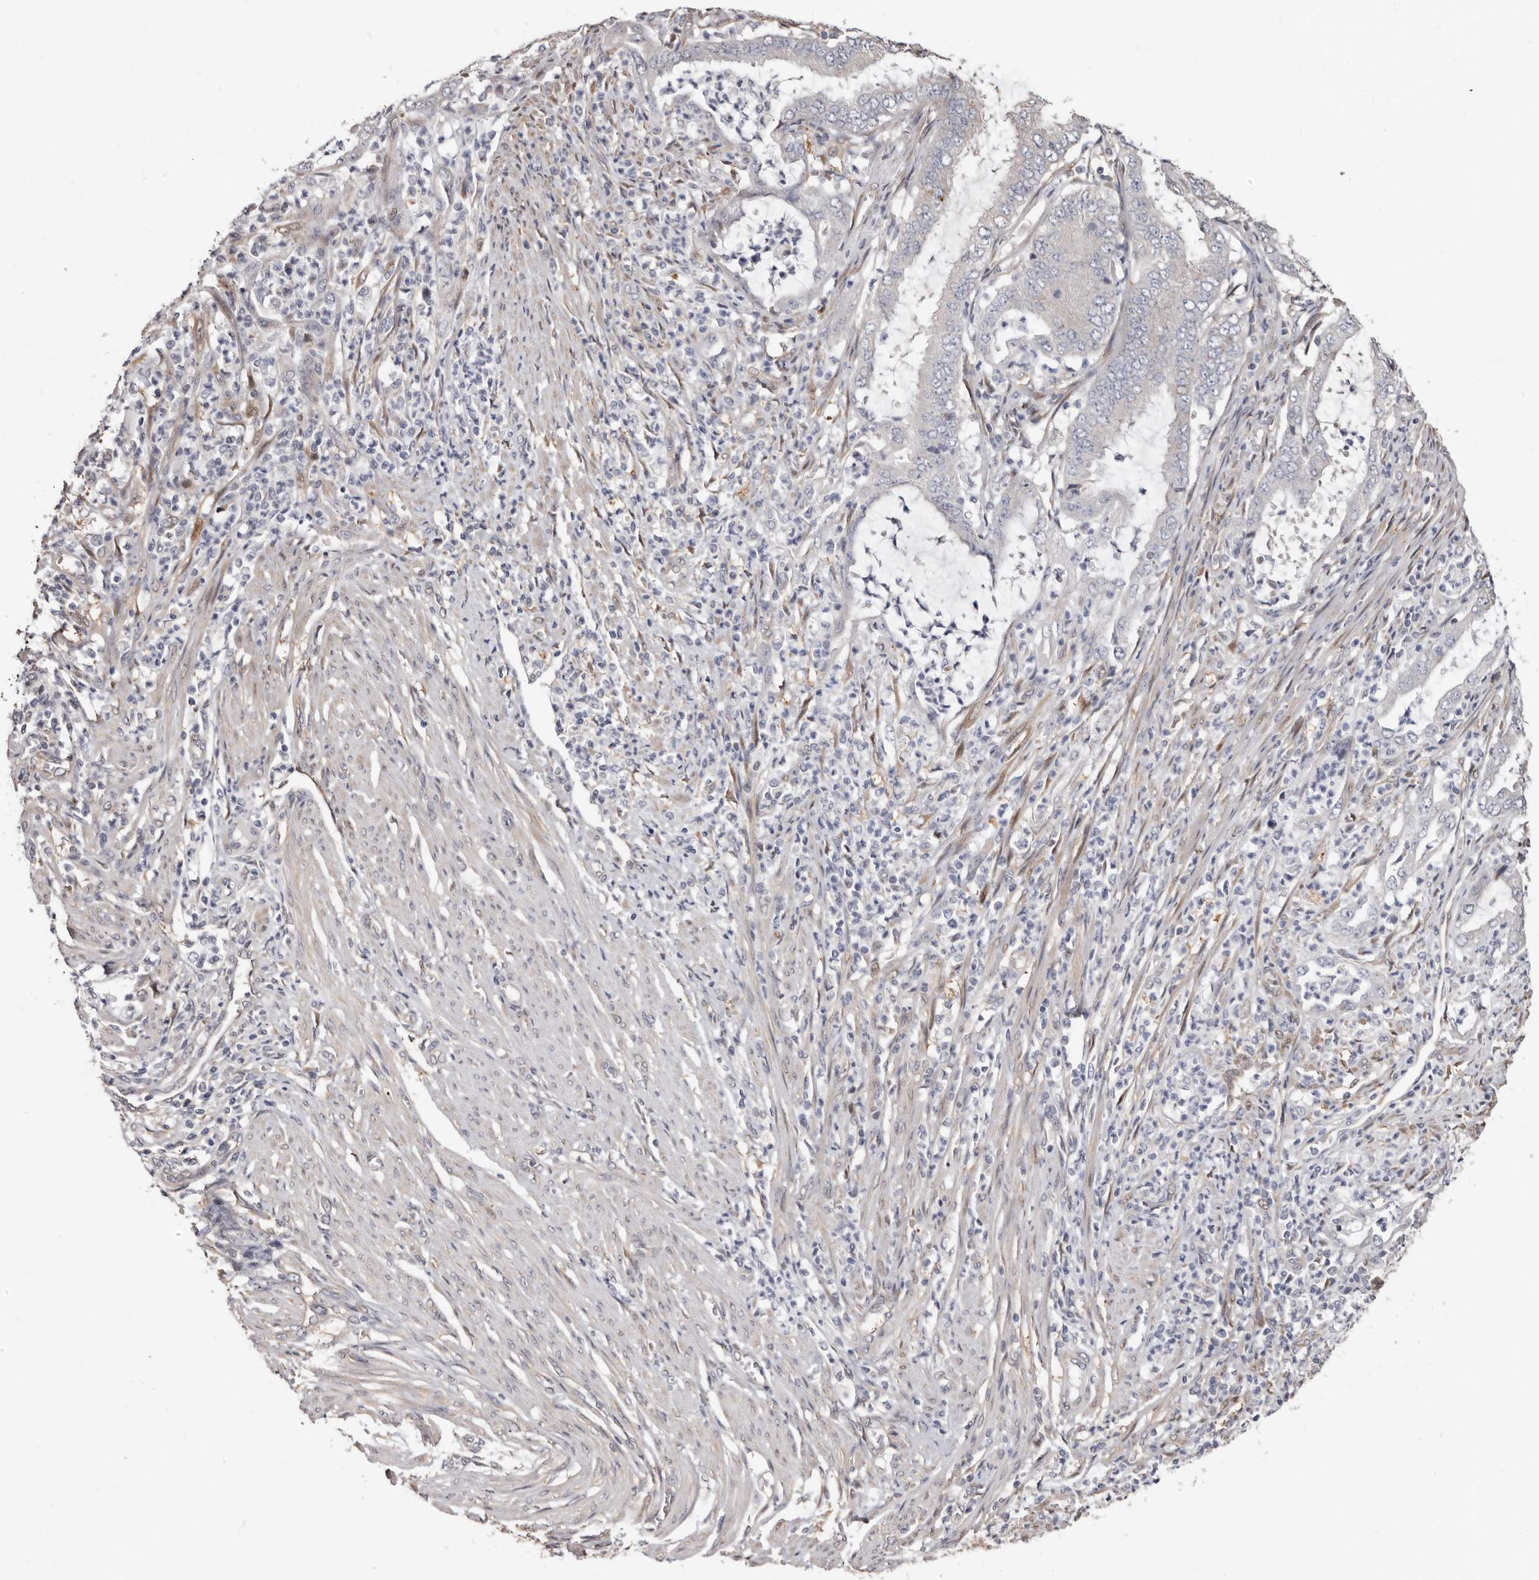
{"staining": {"intensity": "negative", "quantity": "none", "location": "none"}, "tissue": "endometrial cancer", "cell_type": "Tumor cells", "image_type": "cancer", "snomed": [{"axis": "morphology", "description": "Adenocarcinoma, NOS"}, {"axis": "topography", "description": "Endometrium"}], "caption": "Histopathology image shows no significant protein positivity in tumor cells of endometrial cancer (adenocarcinoma).", "gene": "KHDRBS2", "patient": {"sex": "female", "age": 51}}